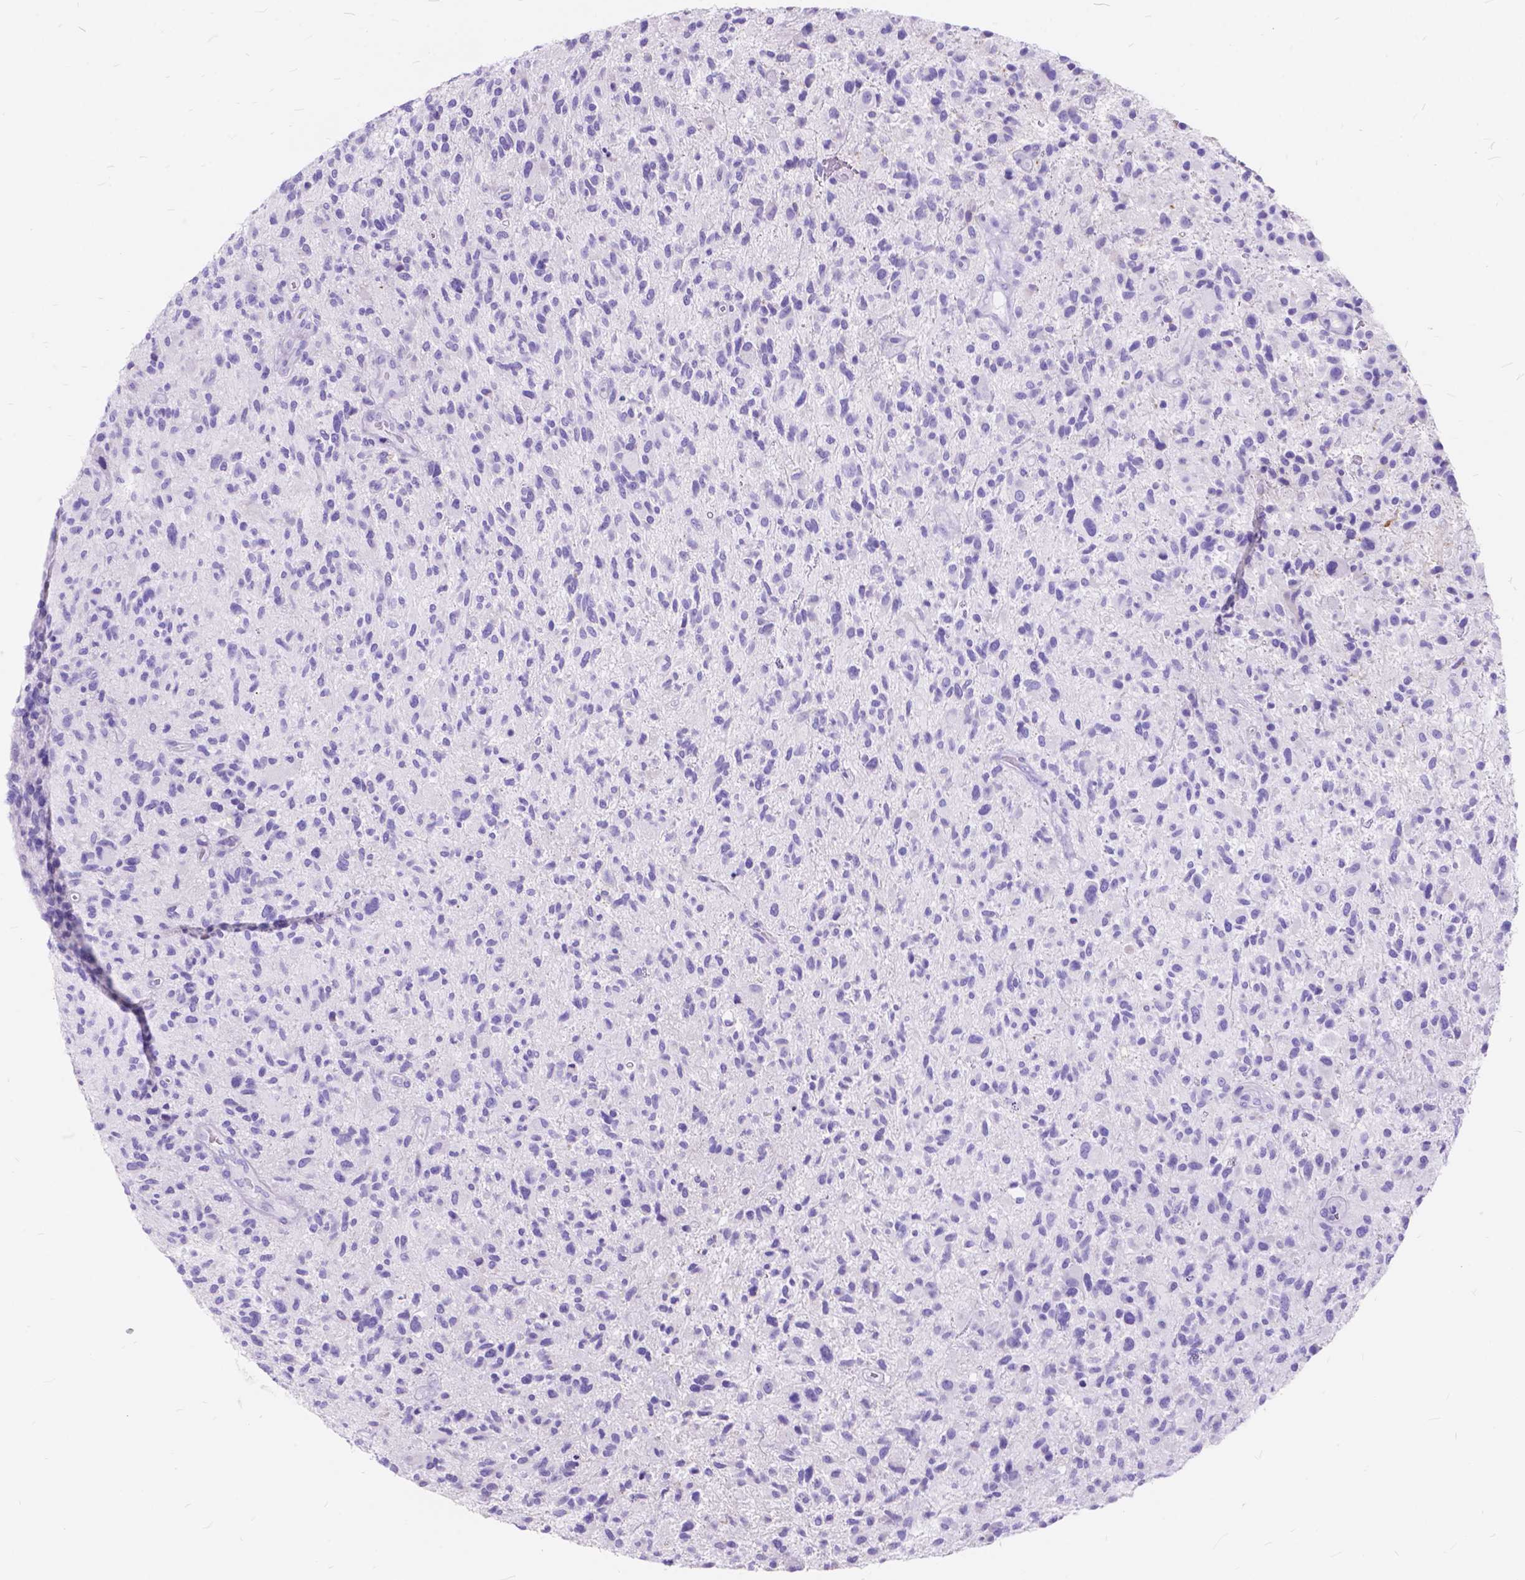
{"staining": {"intensity": "negative", "quantity": "none", "location": "none"}, "tissue": "glioma", "cell_type": "Tumor cells", "image_type": "cancer", "snomed": [{"axis": "morphology", "description": "Glioma, malignant, High grade"}, {"axis": "topography", "description": "Brain"}], "caption": "An image of human high-grade glioma (malignant) is negative for staining in tumor cells.", "gene": "FOXL2", "patient": {"sex": "male", "age": 47}}